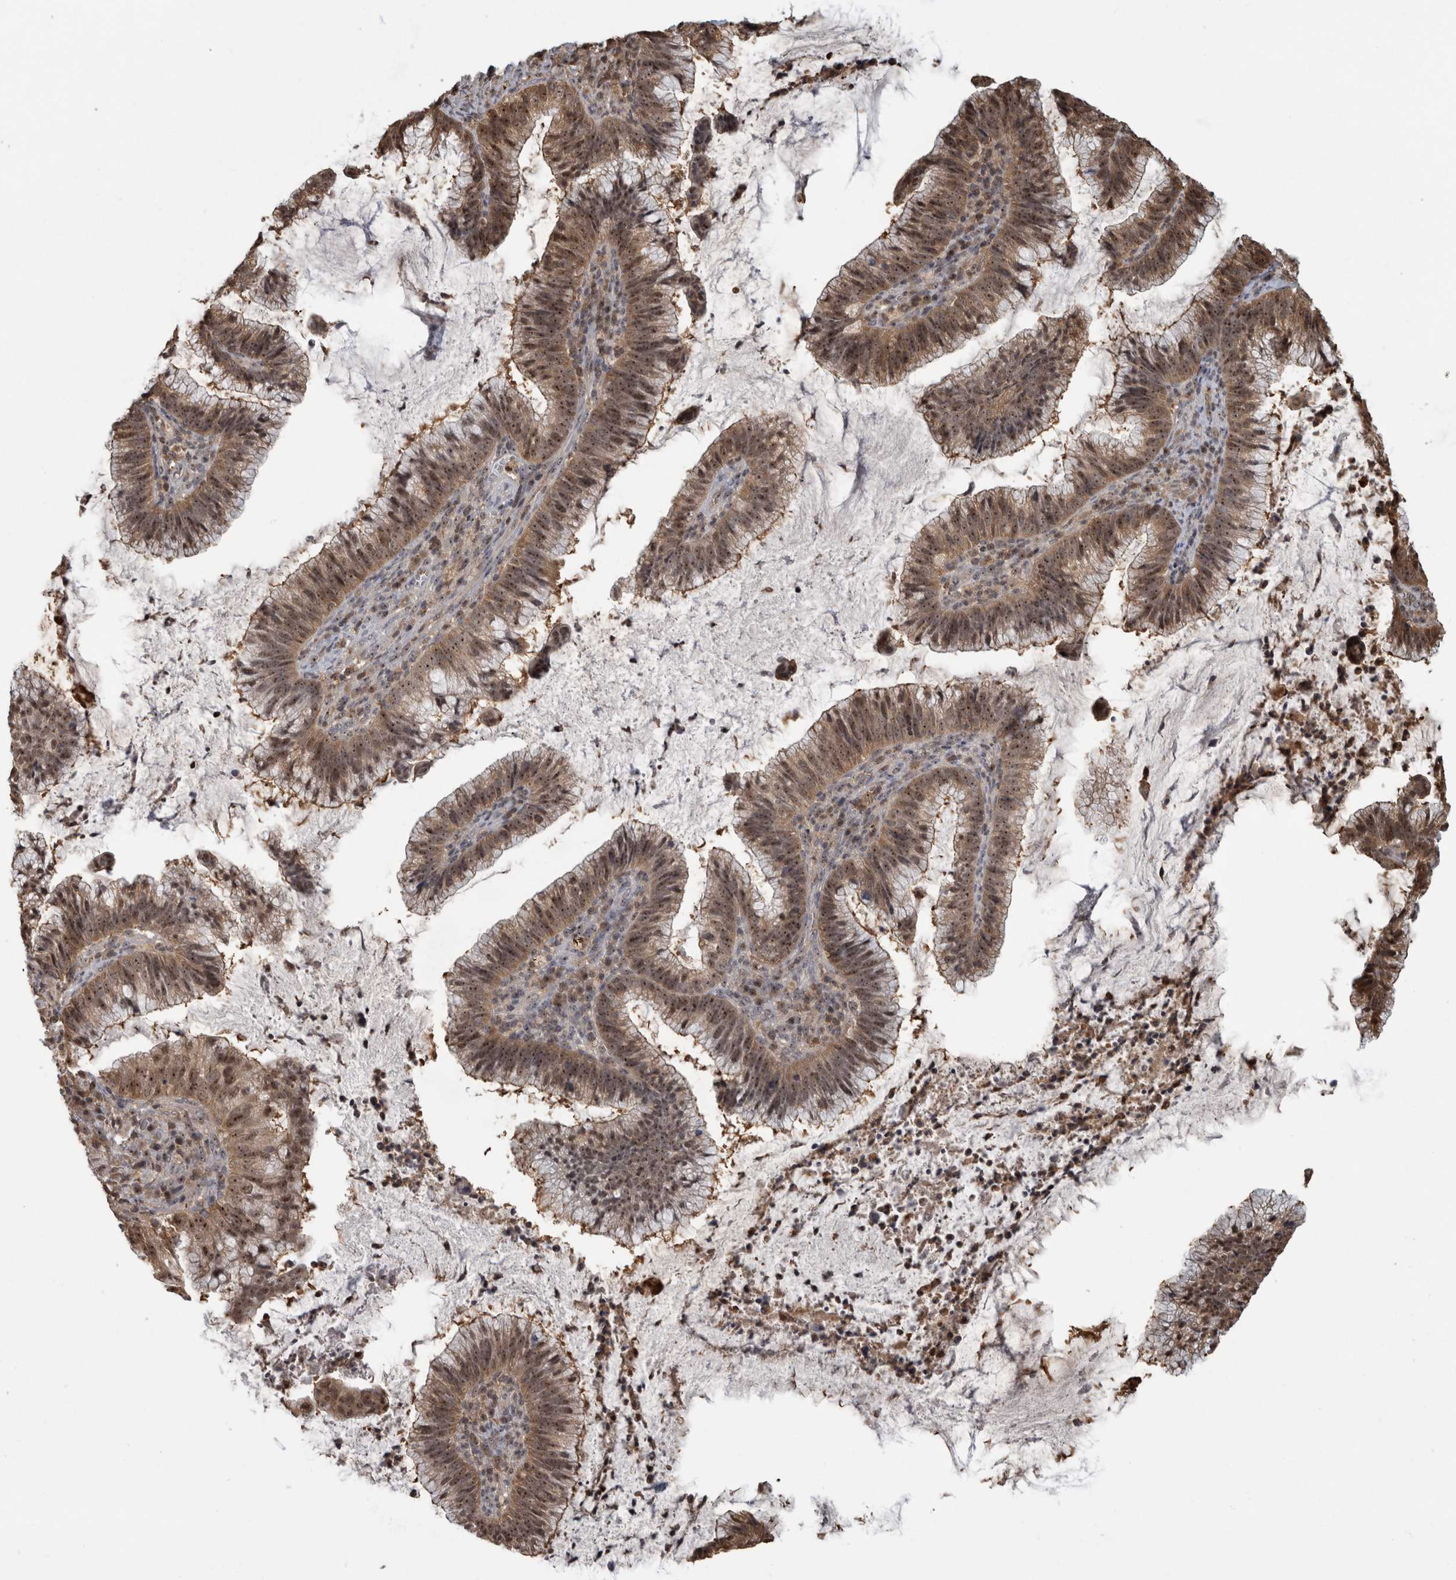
{"staining": {"intensity": "moderate", "quantity": ">75%", "location": "cytoplasmic/membranous,nuclear"}, "tissue": "cervical cancer", "cell_type": "Tumor cells", "image_type": "cancer", "snomed": [{"axis": "morphology", "description": "Adenocarcinoma, NOS"}, {"axis": "topography", "description": "Cervix"}], "caption": "Protein expression analysis of adenocarcinoma (cervical) reveals moderate cytoplasmic/membranous and nuclear positivity in approximately >75% of tumor cells.", "gene": "TDRD7", "patient": {"sex": "female", "age": 36}}